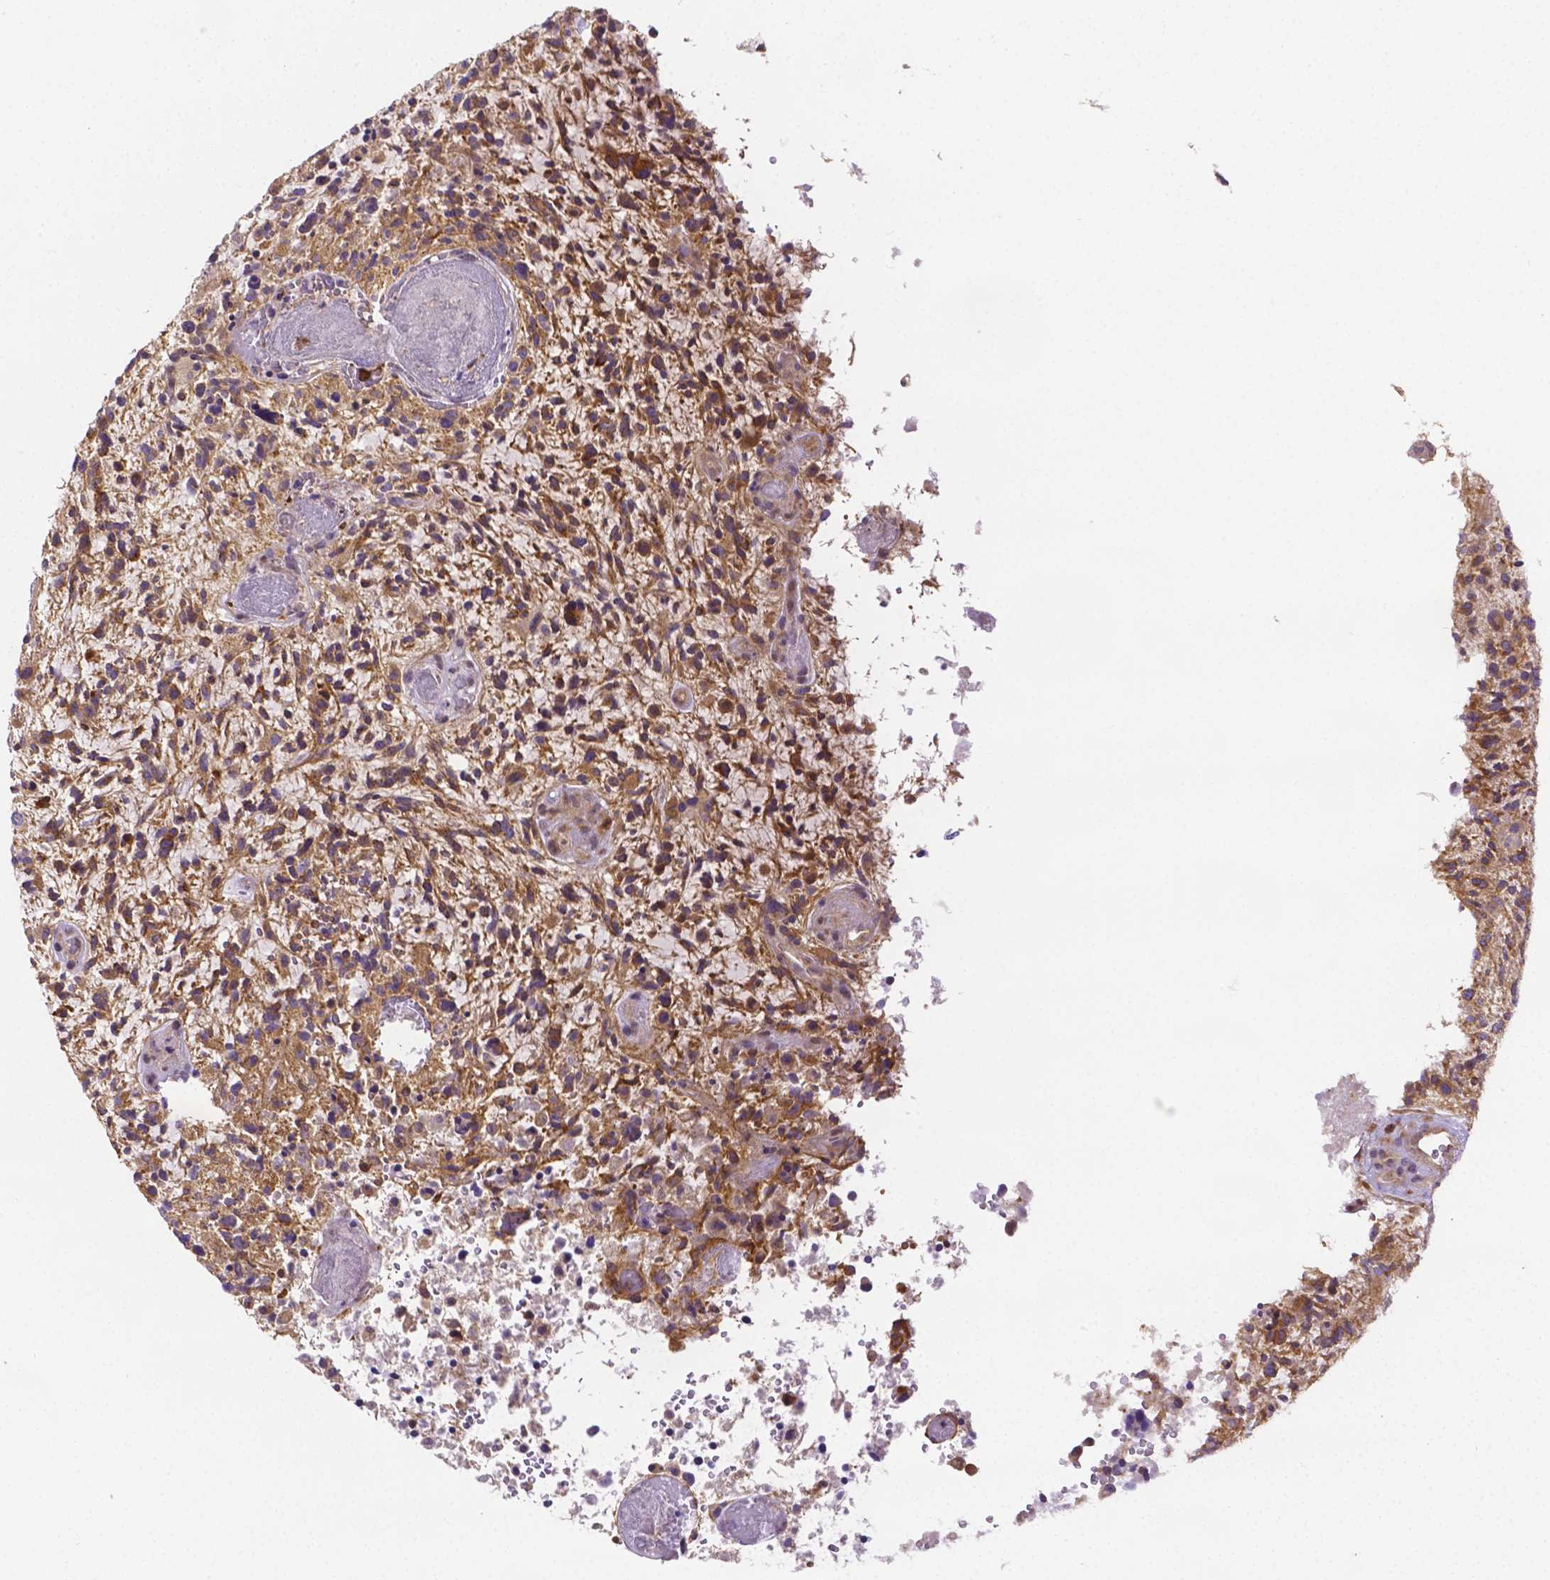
{"staining": {"intensity": "weak", "quantity": ">75%", "location": "cytoplasmic/membranous"}, "tissue": "glioma", "cell_type": "Tumor cells", "image_type": "cancer", "snomed": [{"axis": "morphology", "description": "Glioma, malignant, High grade"}, {"axis": "topography", "description": "Brain"}], "caption": "Weak cytoplasmic/membranous positivity is appreciated in approximately >75% of tumor cells in malignant high-grade glioma.", "gene": "ZNRD2", "patient": {"sex": "female", "age": 71}}